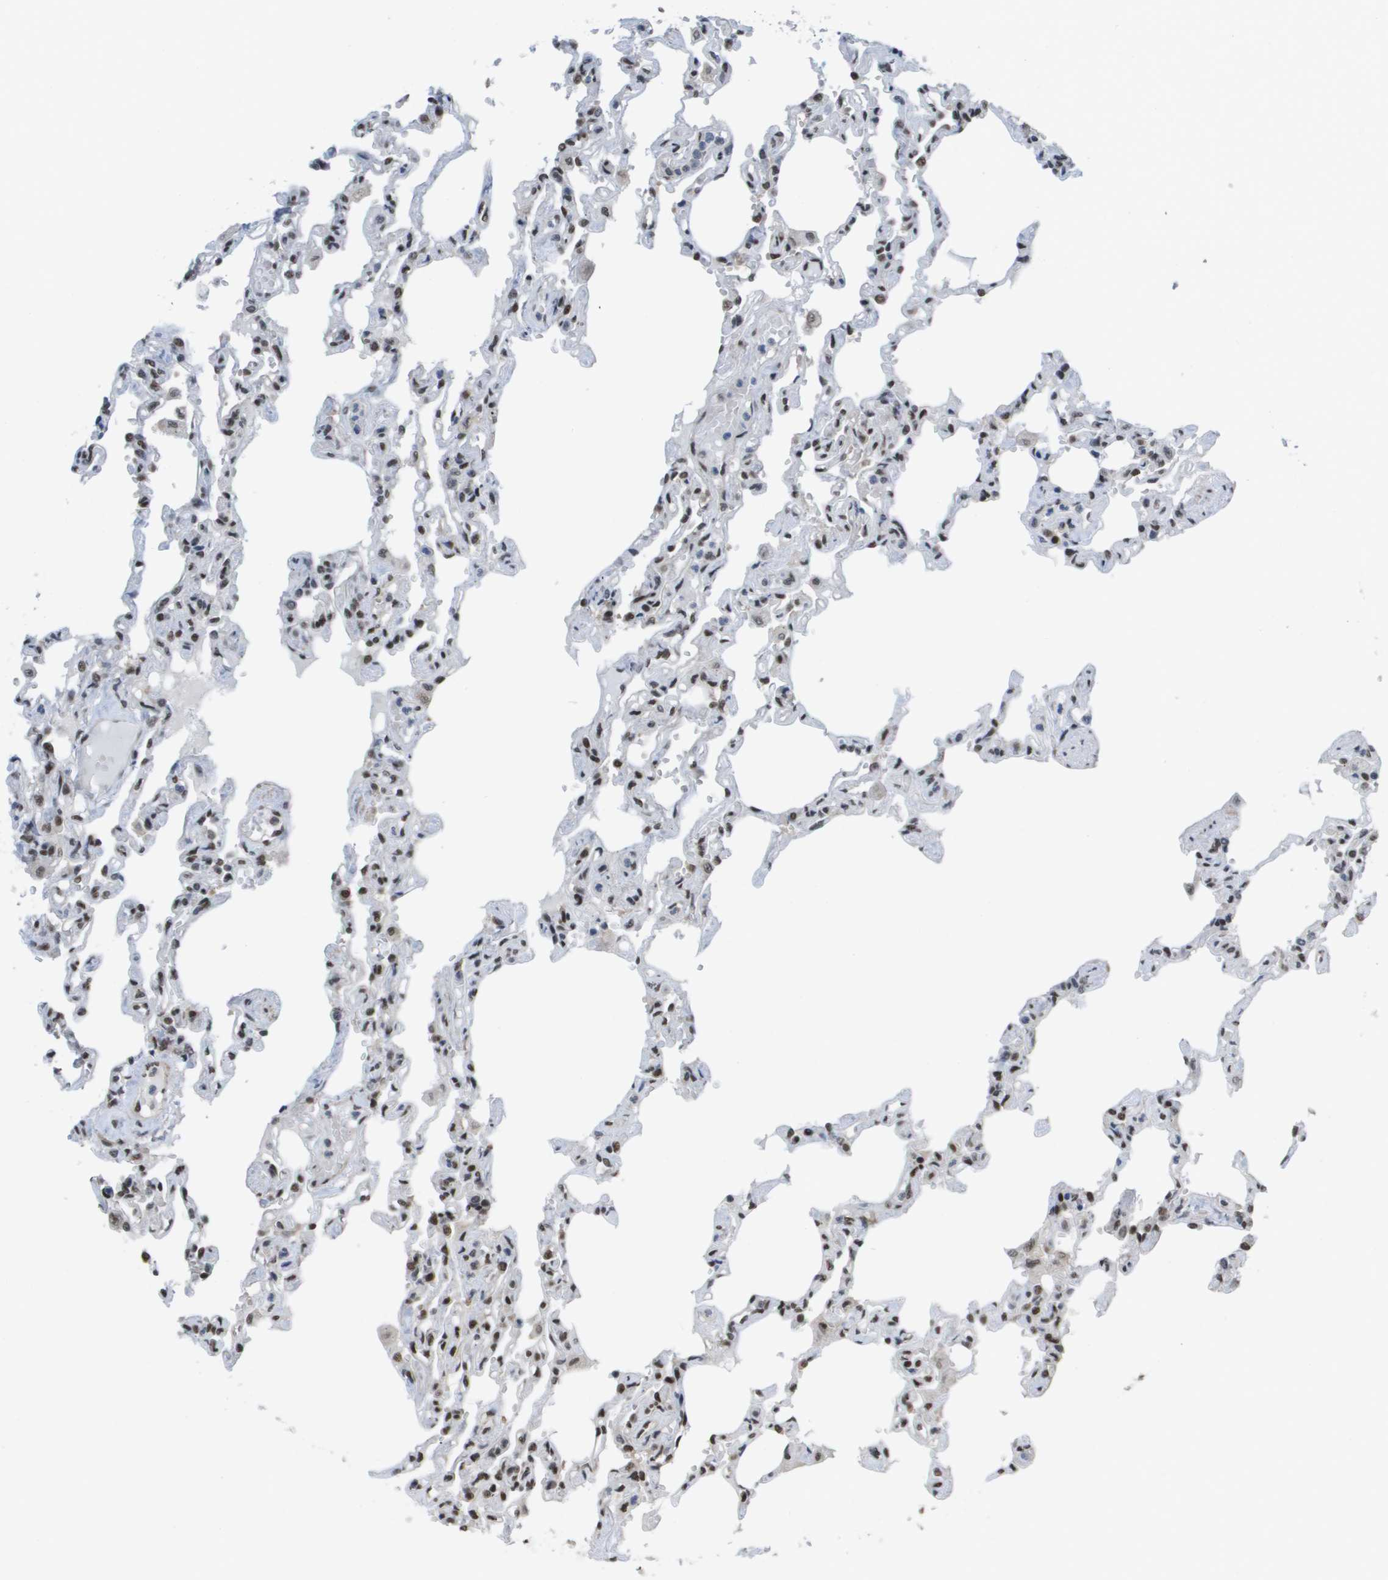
{"staining": {"intensity": "strong", "quantity": "25%-75%", "location": "nuclear"}, "tissue": "lung", "cell_type": "Alveolar cells", "image_type": "normal", "snomed": [{"axis": "morphology", "description": "Normal tissue, NOS"}, {"axis": "topography", "description": "Lung"}], "caption": "Immunohistochemistry (DAB (3,3'-diaminobenzidine)) staining of unremarkable human lung reveals strong nuclear protein expression in about 25%-75% of alveolar cells.", "gene": "CDT1", "patient": {"sex": "male", "age": 21}}